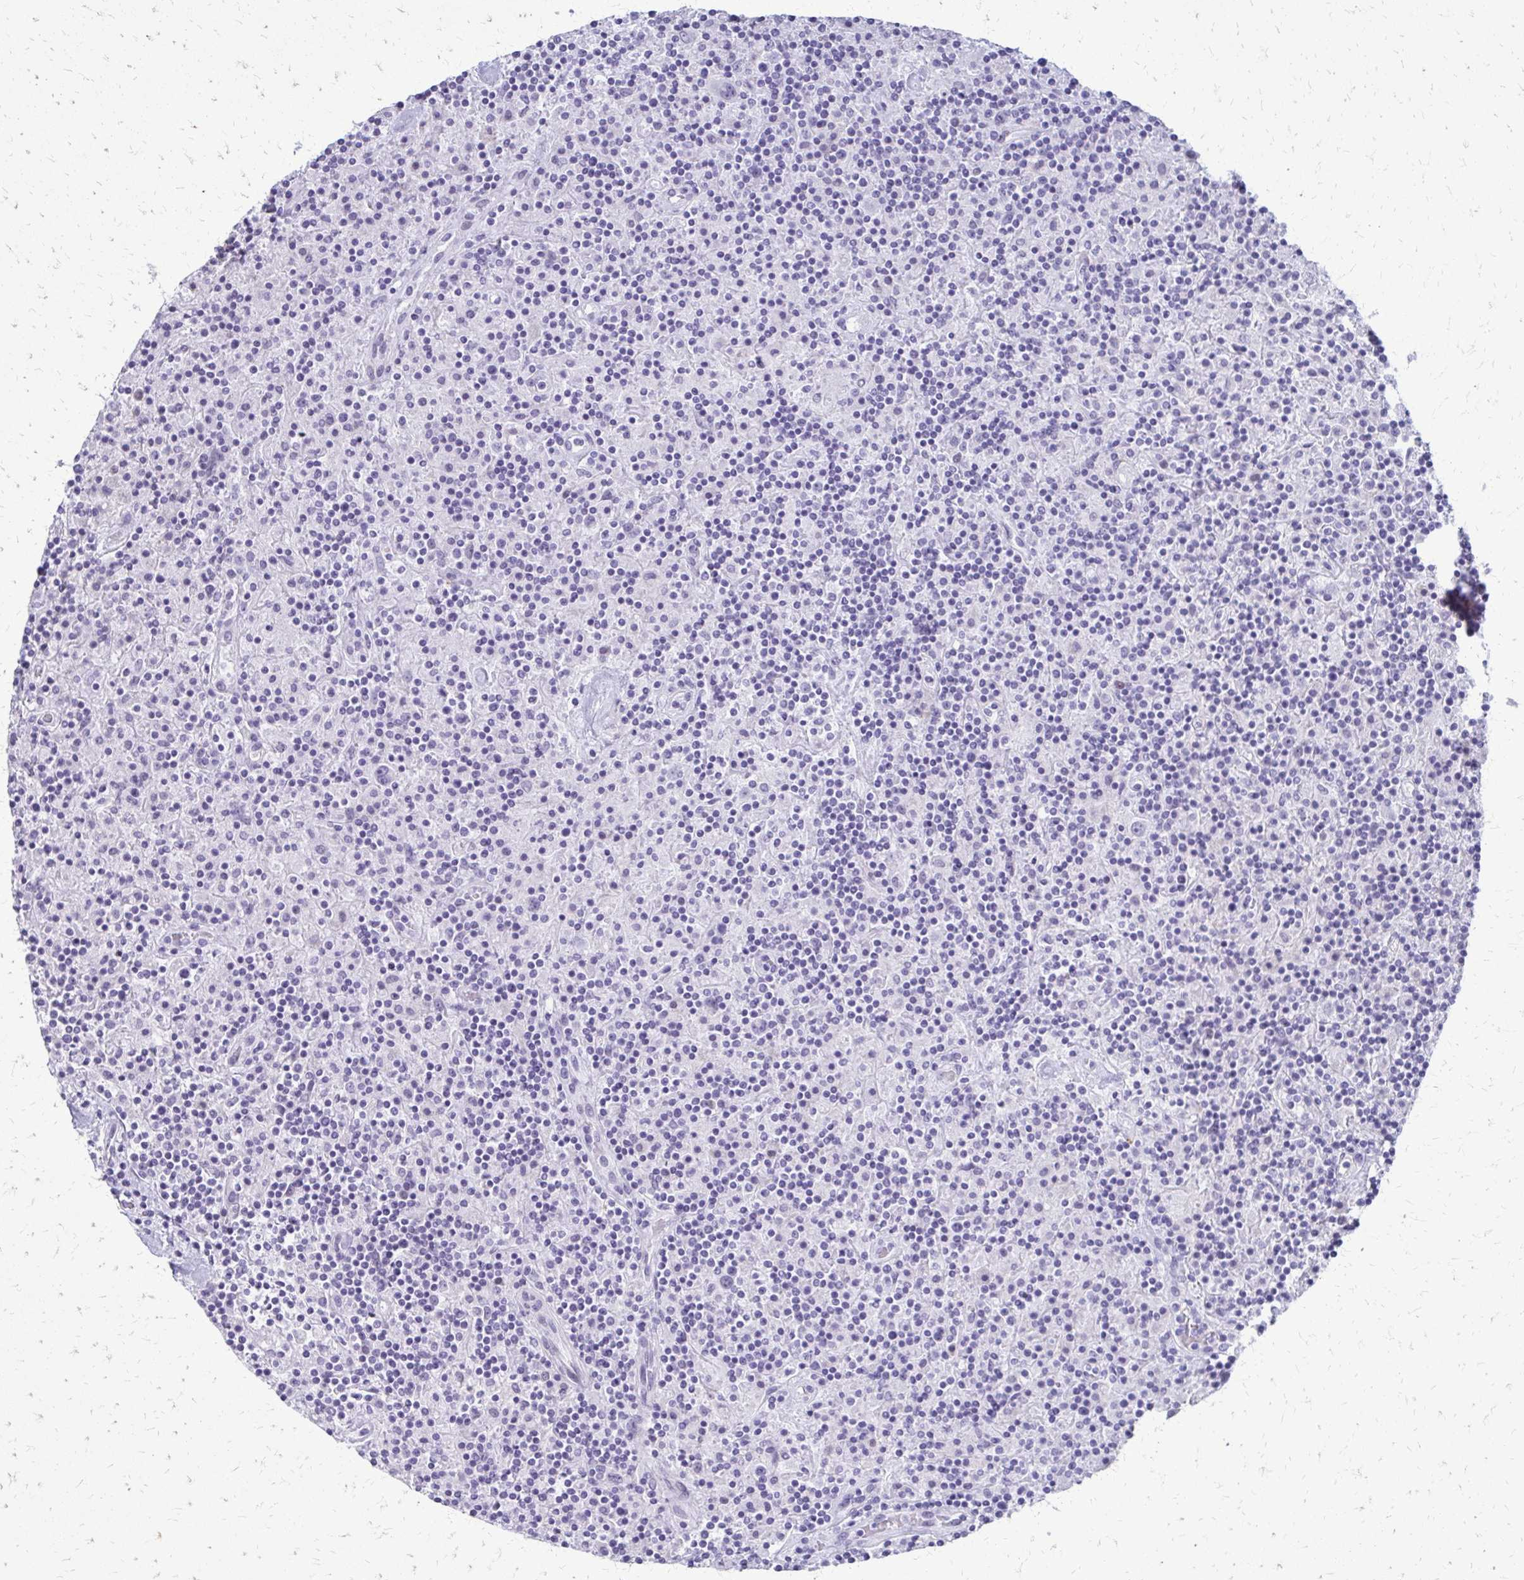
{"staining": {"intensity": "negative", "quantity": "none", "location": "none"}, "tissue": "lymphoma", "cell_type": "Tumor cells", "image_type": "cancer", "snomed": [{"axis": "morphology", "description": "Hodgkin's disease, NOS"}, {"axis": "topography", "description": "Lymph node"}], "caption": "Micrograph shows no significant protein positivity in tumor cells of Hodgkin's disease. Brightfield microscopy of immunohistochemistry stained with DAB (brown) and hematoxylin (blue), captured at high magnification.", "gene": "FAM162B", "patient": {"sex": "male", "age": 70}}